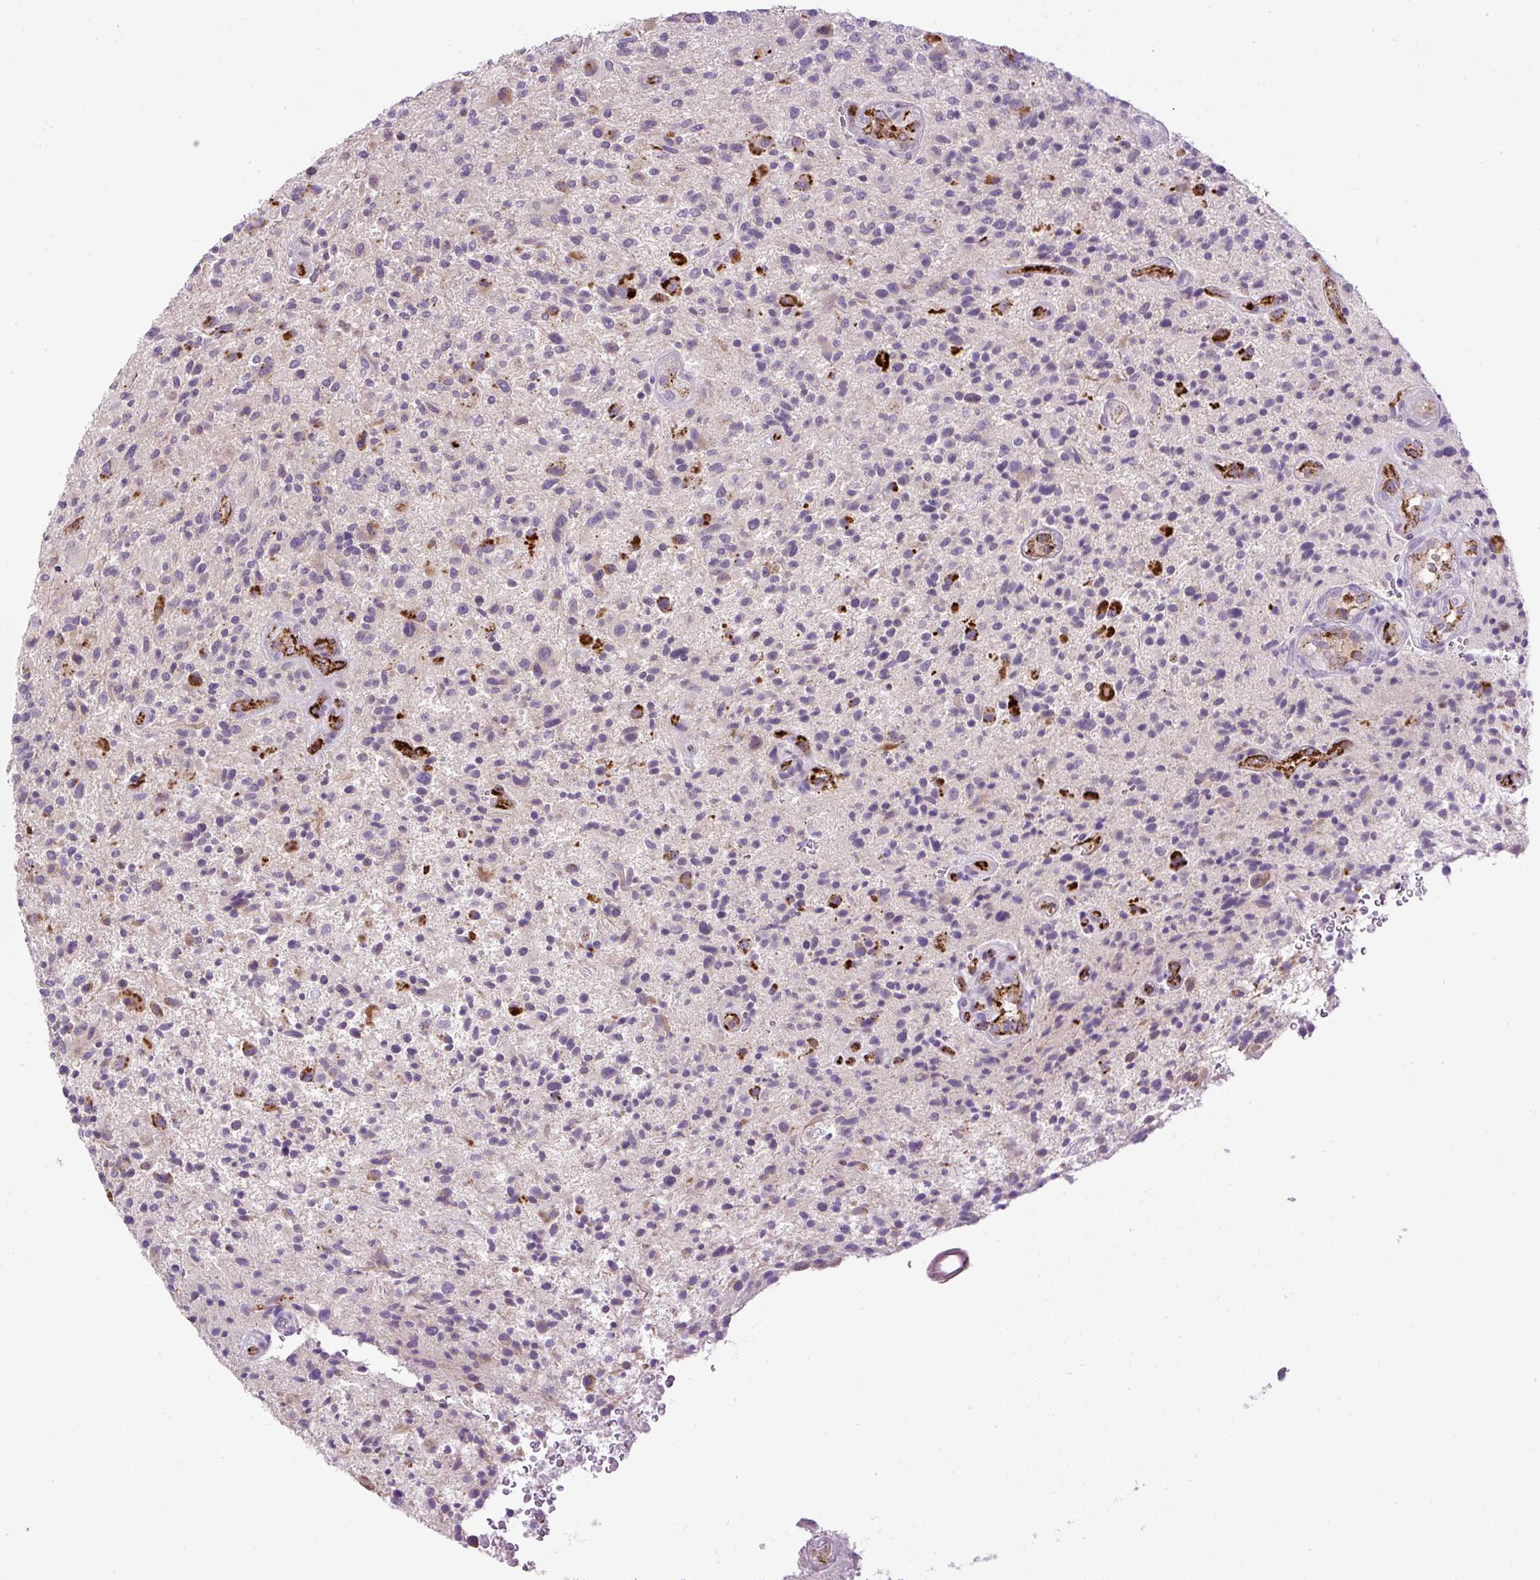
{"staining": {"intensity": "strong", "quantity": "<25%", "location": "cytoplasmic/membranous"}, "tissue": "glioma", "cell_type": "Tumor cells", "image_type": "cancer", "snomed": [{"axis": "morphology", "description": "Glioma, malignant, High grade"}, {"axis": "topography", "description": "Brain"}], "caption": "A micrograph of human glioma stained for a protein reveals strong cytoplasmic/membranous brown staining in tumor cells.", "gene": "LEFTY2", "patient": {"sex": "male", "age": 47}}